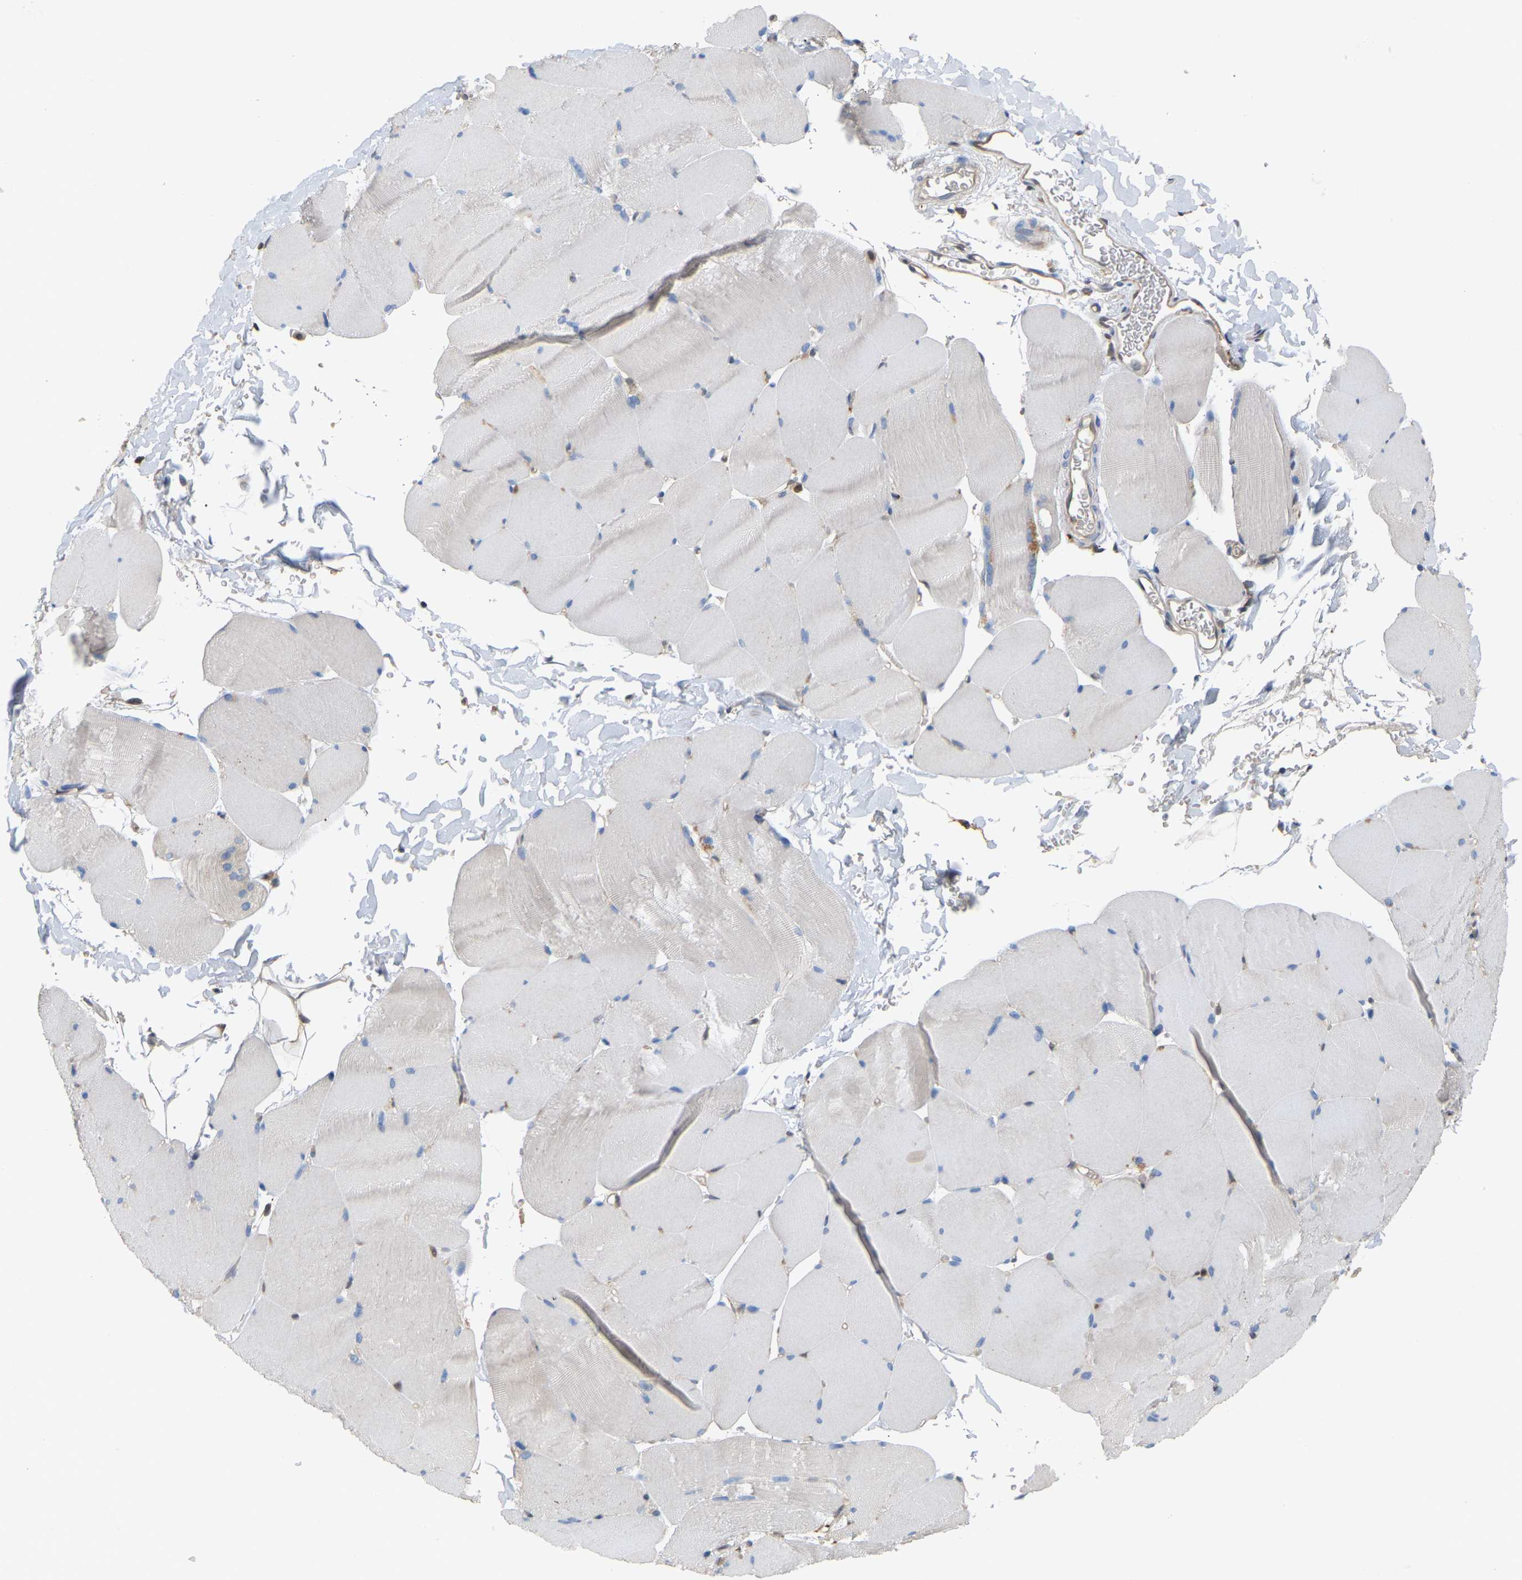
{"staining": {"intensity": "negative", "quantity": "none", "location": "none"}, "tissue": "skeletal muscle", "cell_type": "Myocytes", "image_type": "normal", "snomed": [{"axis": "morphology", "description": "Normal tissue, NOS"}, {"axis": "topography", "description": "Skin"}, {"axis": "topography", "description": "Skeletal muscle"}], "caption": "DAB (3,3'-diaminobenzidine) immunohistochemical staining of unremarkable skeletal muscle shows no significant staining in myocytes. (DAB (3,3'-diaminobenzidine) immunohistochemistry visualized using brightfield microscopy, high magnification).", "gene": "MTPN", "patient": {"sex": "male", "age": 83}}